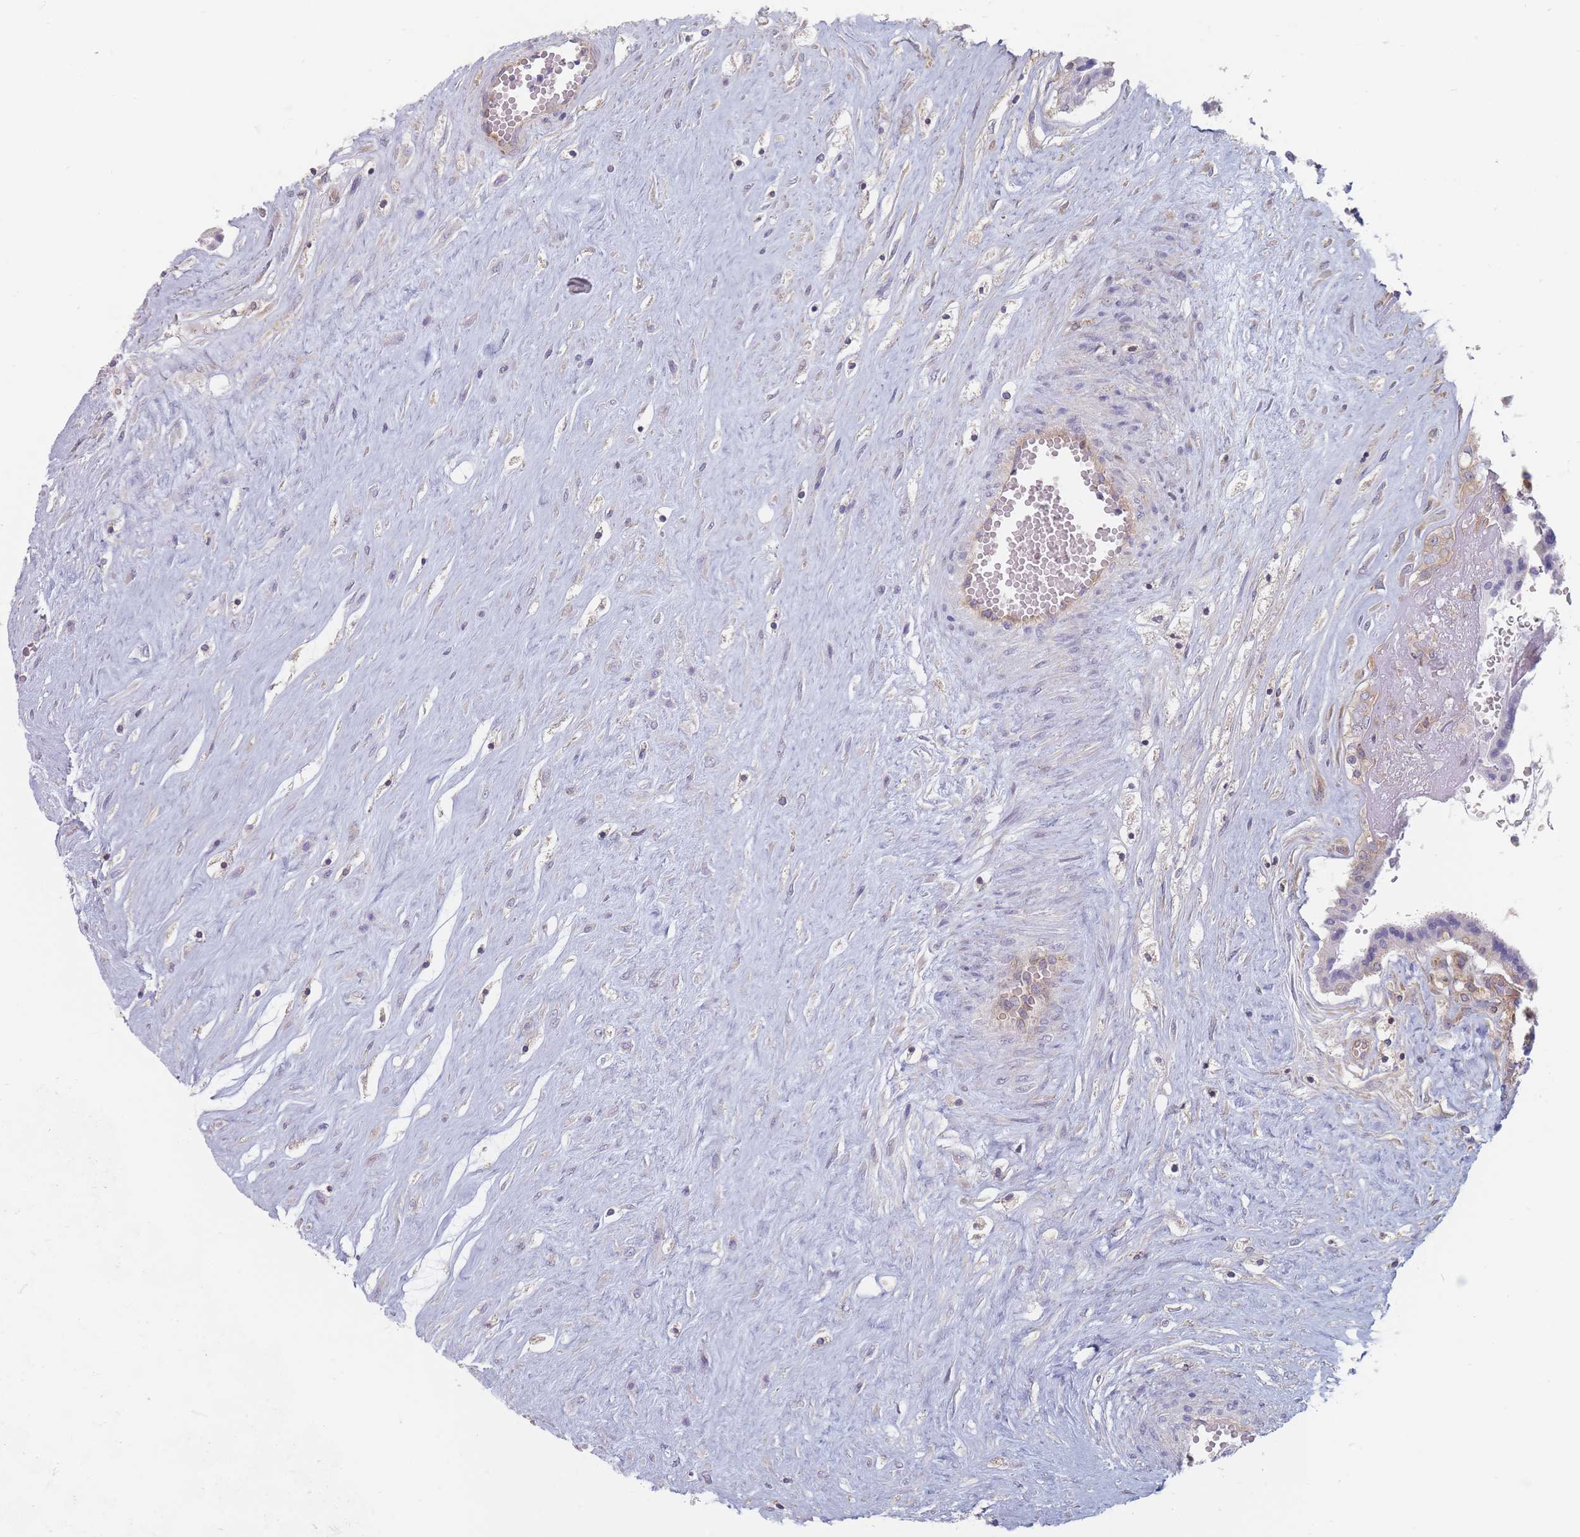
{"staining": {"intensity": "negative", "quantity": "none", "location": "none"}, "tissue": "placenta", "cell_type": "Decidual cells", "image_type": "normal", "snomed": [{"axis": "morphology", "description": "Normal tissue, NOS"}, {"axis": "topography", "description": "Placenta"}], "caption": "Immunohistochemistry image of benign human placenta stained for a protein (brown), which displays no expression in decidual cells.", "gene": "MAP1S", "patient": {"sex": "female", "age": 37}}